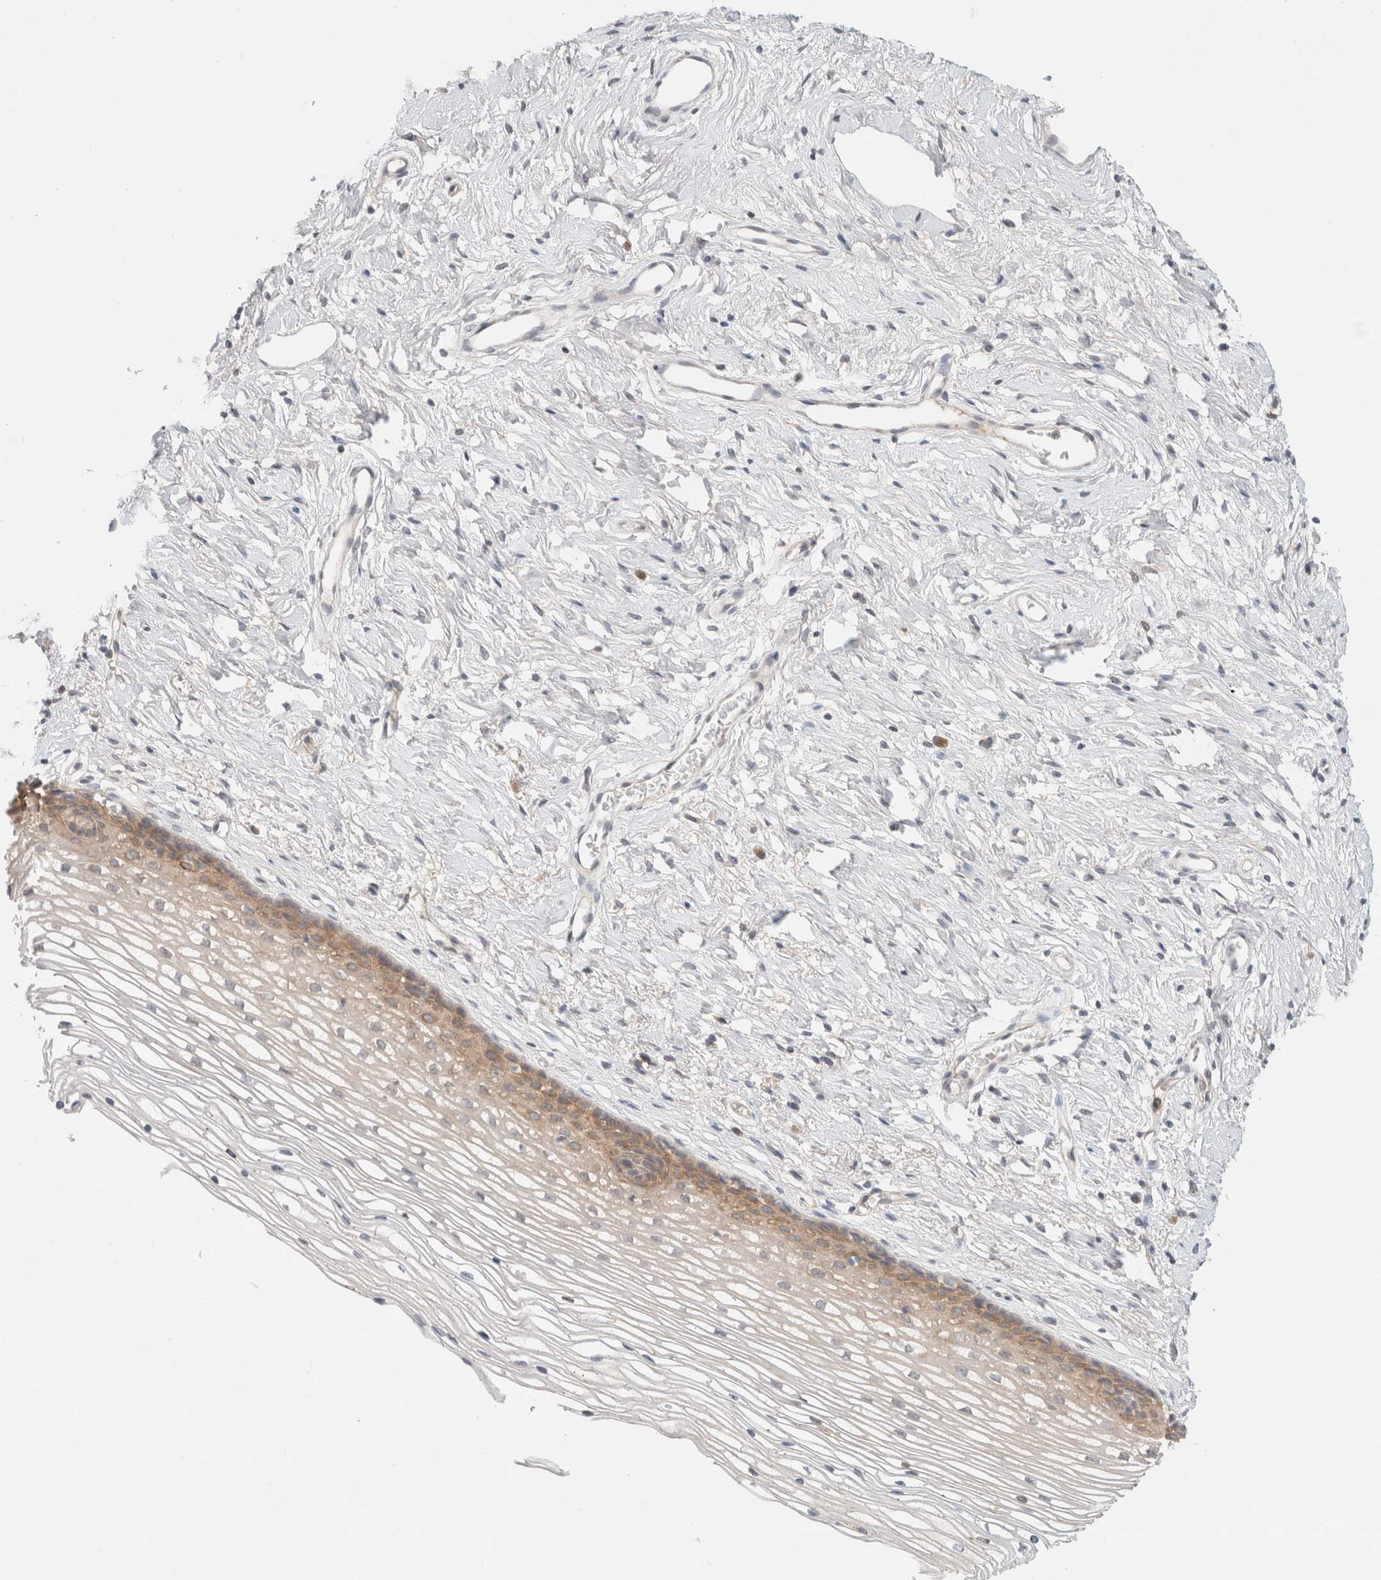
{"staining": {"intensity": "weak", "quantity": "<25%", "location": "cytoplasmic/membranous"}, "tissue": "cervix", "cell_type": "Glandular cells", "image_type": "normal", "snomed": [{"axis": "morphology", "description": "Normal tissue, NOS"}, {"axis": "topography", "description": "Cervix"}], "caption": "The micrograph demonstrates no significant positivity in glandular cells of cervix.", "gene": "MARK3", "patient": {"sex": "female", "age": 77}}